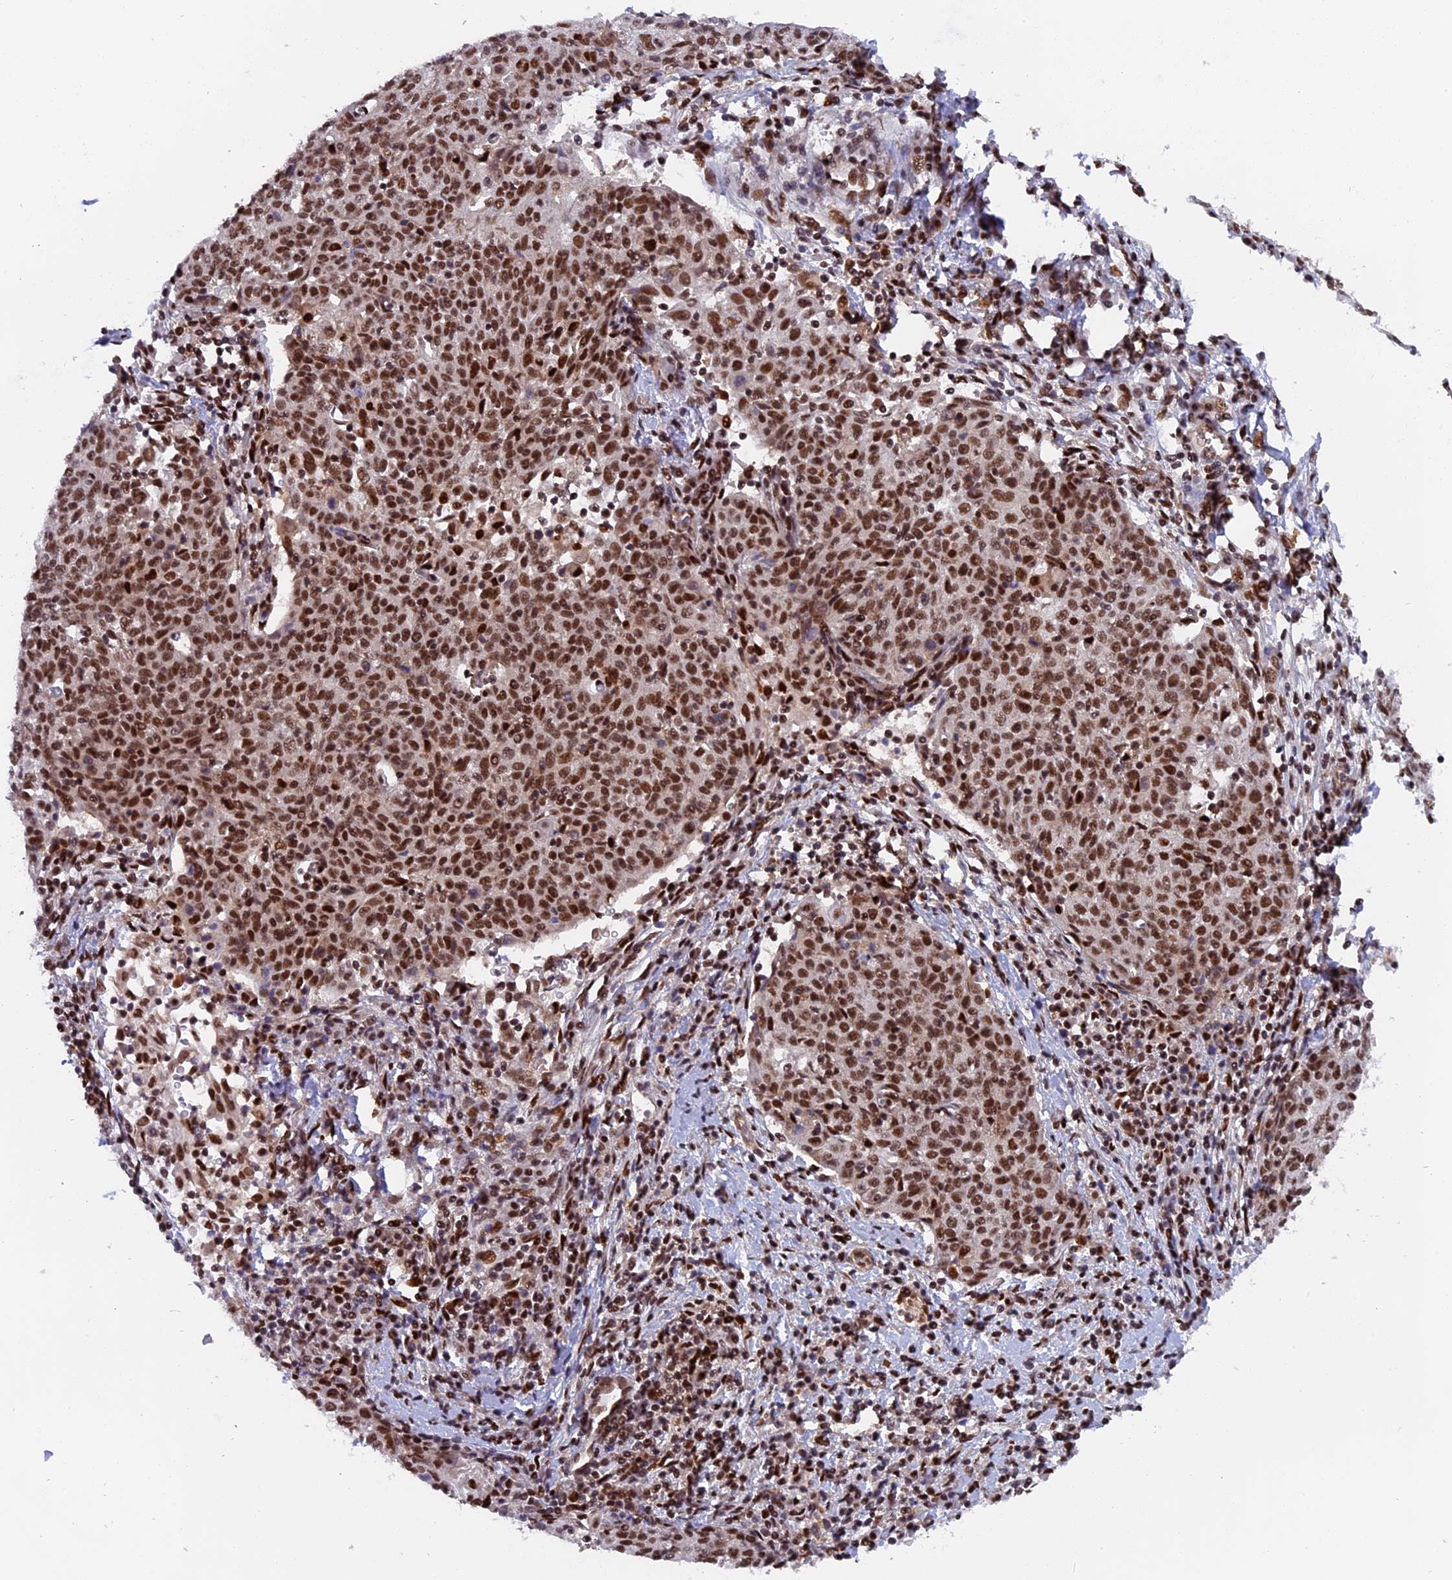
{"staining": {"intensity": "moderate", "quantity": ">75%", "location": "nuclear"}, "tissue": "cervical cancer", "cell_type": "Tumor cells", "image_type": "cancer", "snomed": [{"axis": "morphology", "description": "Squamous cell carcinoma, NOS"}, {"axis": "topography", "description": "Cervix"}], "caption": "This is a histology image of immunohistochemistry (IHC) staining of cervical cancer, which shows moderate positivity in the nuclear of tumor cells.", "gene": "RAMAC", "patient": {"sex": "female", "age": 48}}